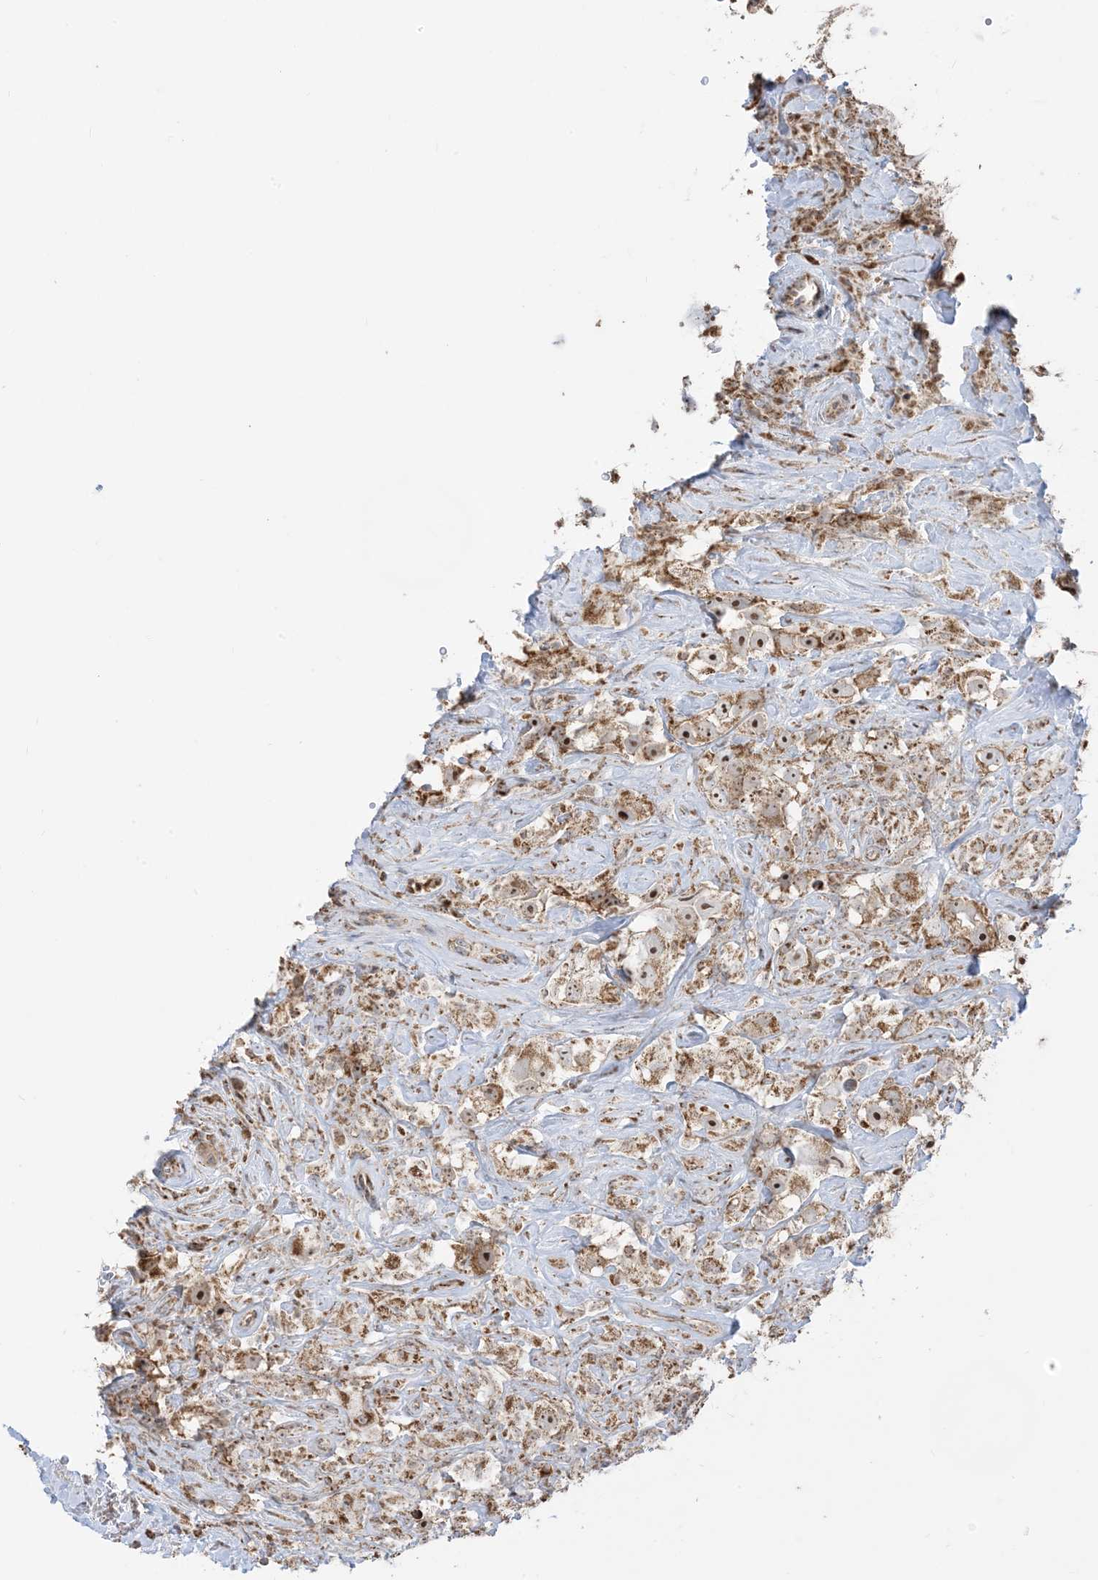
{"staining": {"intensity": "moderate", "quantity": ">75%", "location": "cytoplasmic/membranous,nuclear"}, "tissue": "testis cancer", "cell_type": "Tumor cells", "image_type": "cancer", "snomed": [{"axis": "morphology", "description": "Seminoma, NOS"}, {"axis": "topography", "description": "Testis"}], "caption": "High-power microscopy captured an immunohistochemistry photomicrograph of seminoma (testis), revealing moderate cytoplasmic/membranous and nuclear staining in about >75% of tumor cells. (DAB IHC with brightfield microscopy, high magnification).", "gene": "MAPKBP1", "patient": {"sex": "male", "age": 49}}